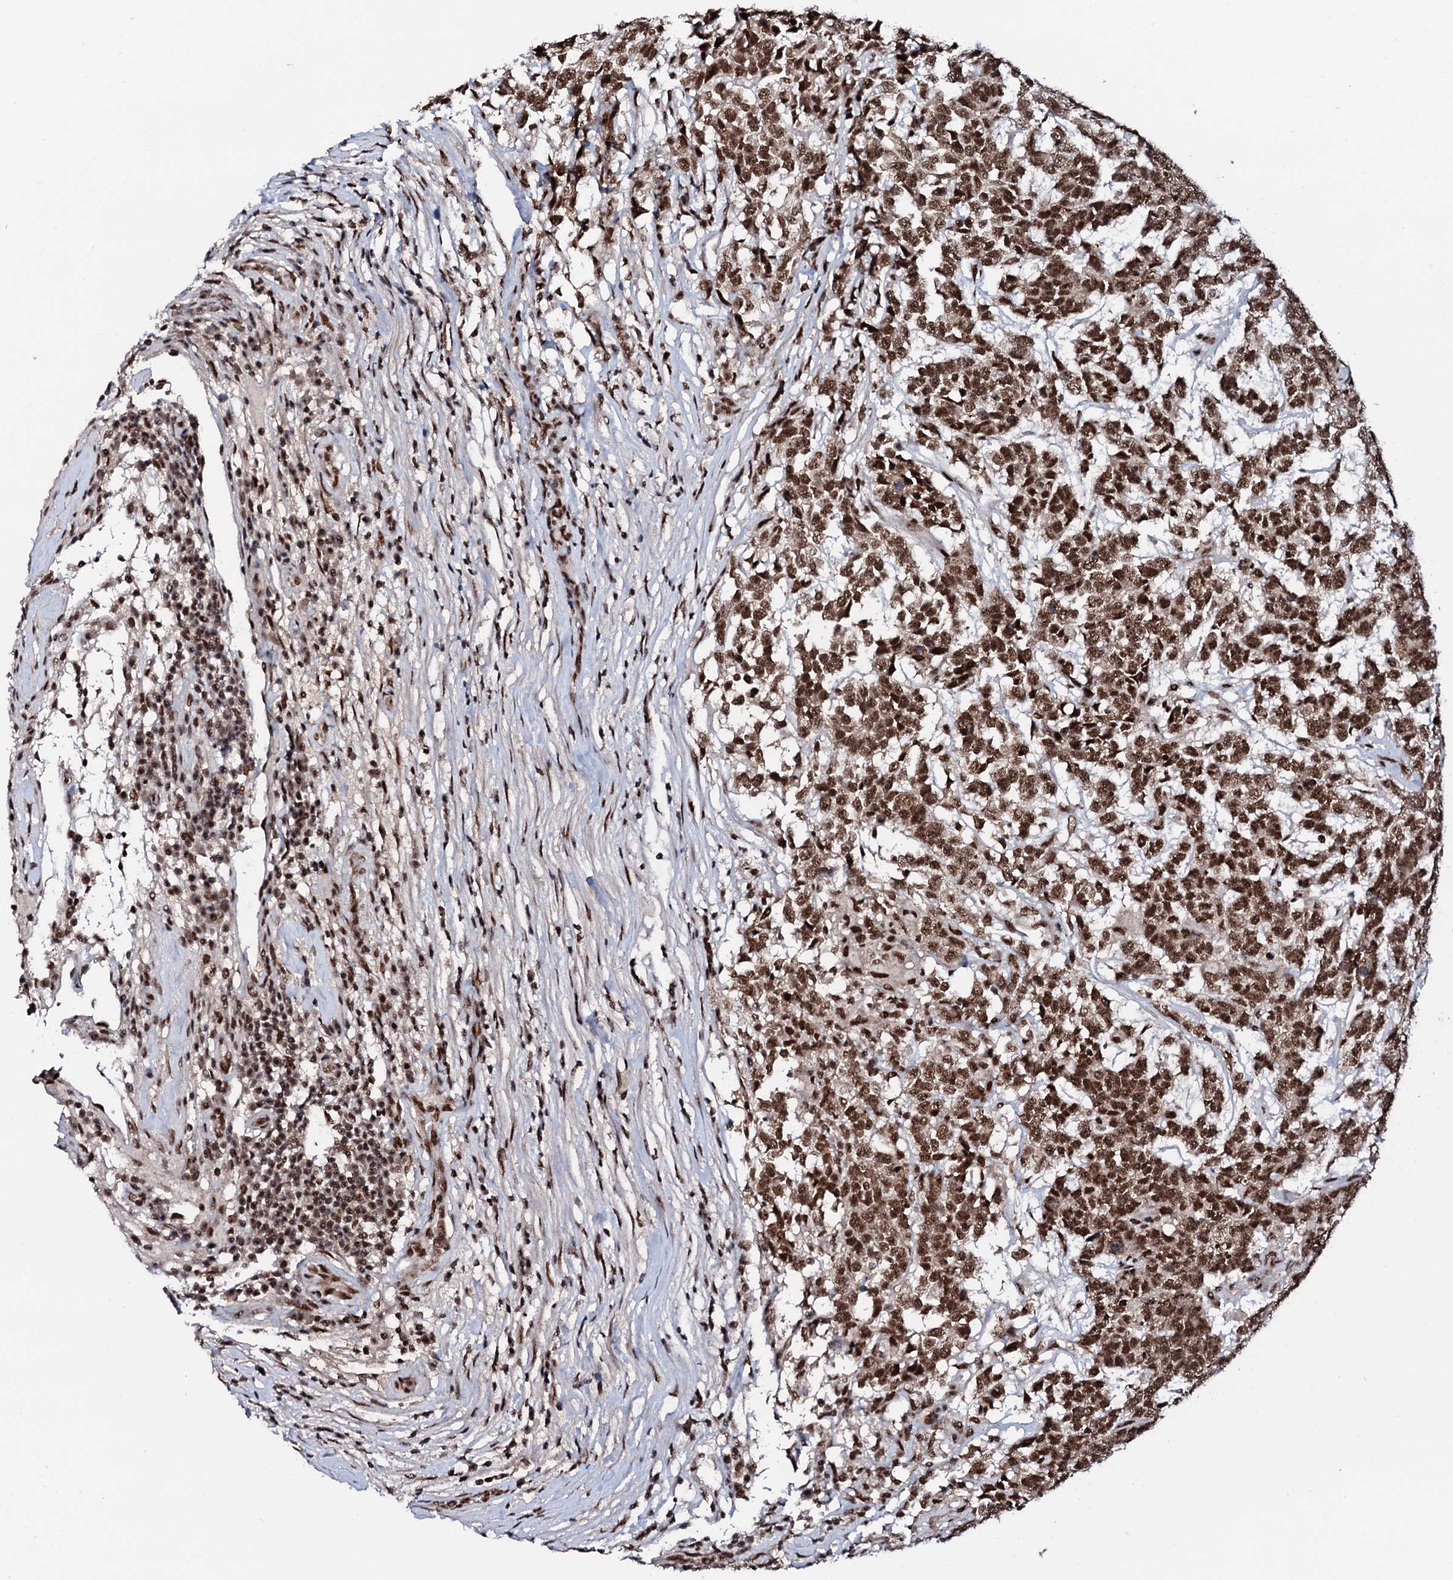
{"staining": {"intensity": "strong", "quantity": ">75%", "location": "nuclear"}, "tissue": "testis cancer", "cell_type": "Tumor cells", "image_type": "cancer", "snomed": [{"axis": "morphology", "description": "Carcinoma, Embryonal, NOS"}, {"axis": "topography", "description": "Testis"}], "caption": "Strong nuclear expression is identified in about >75% of tumor cells in testis embryonal carcinoma.", "gene": "PRPF18", "patient": {"sex": "male", "age": 26}}